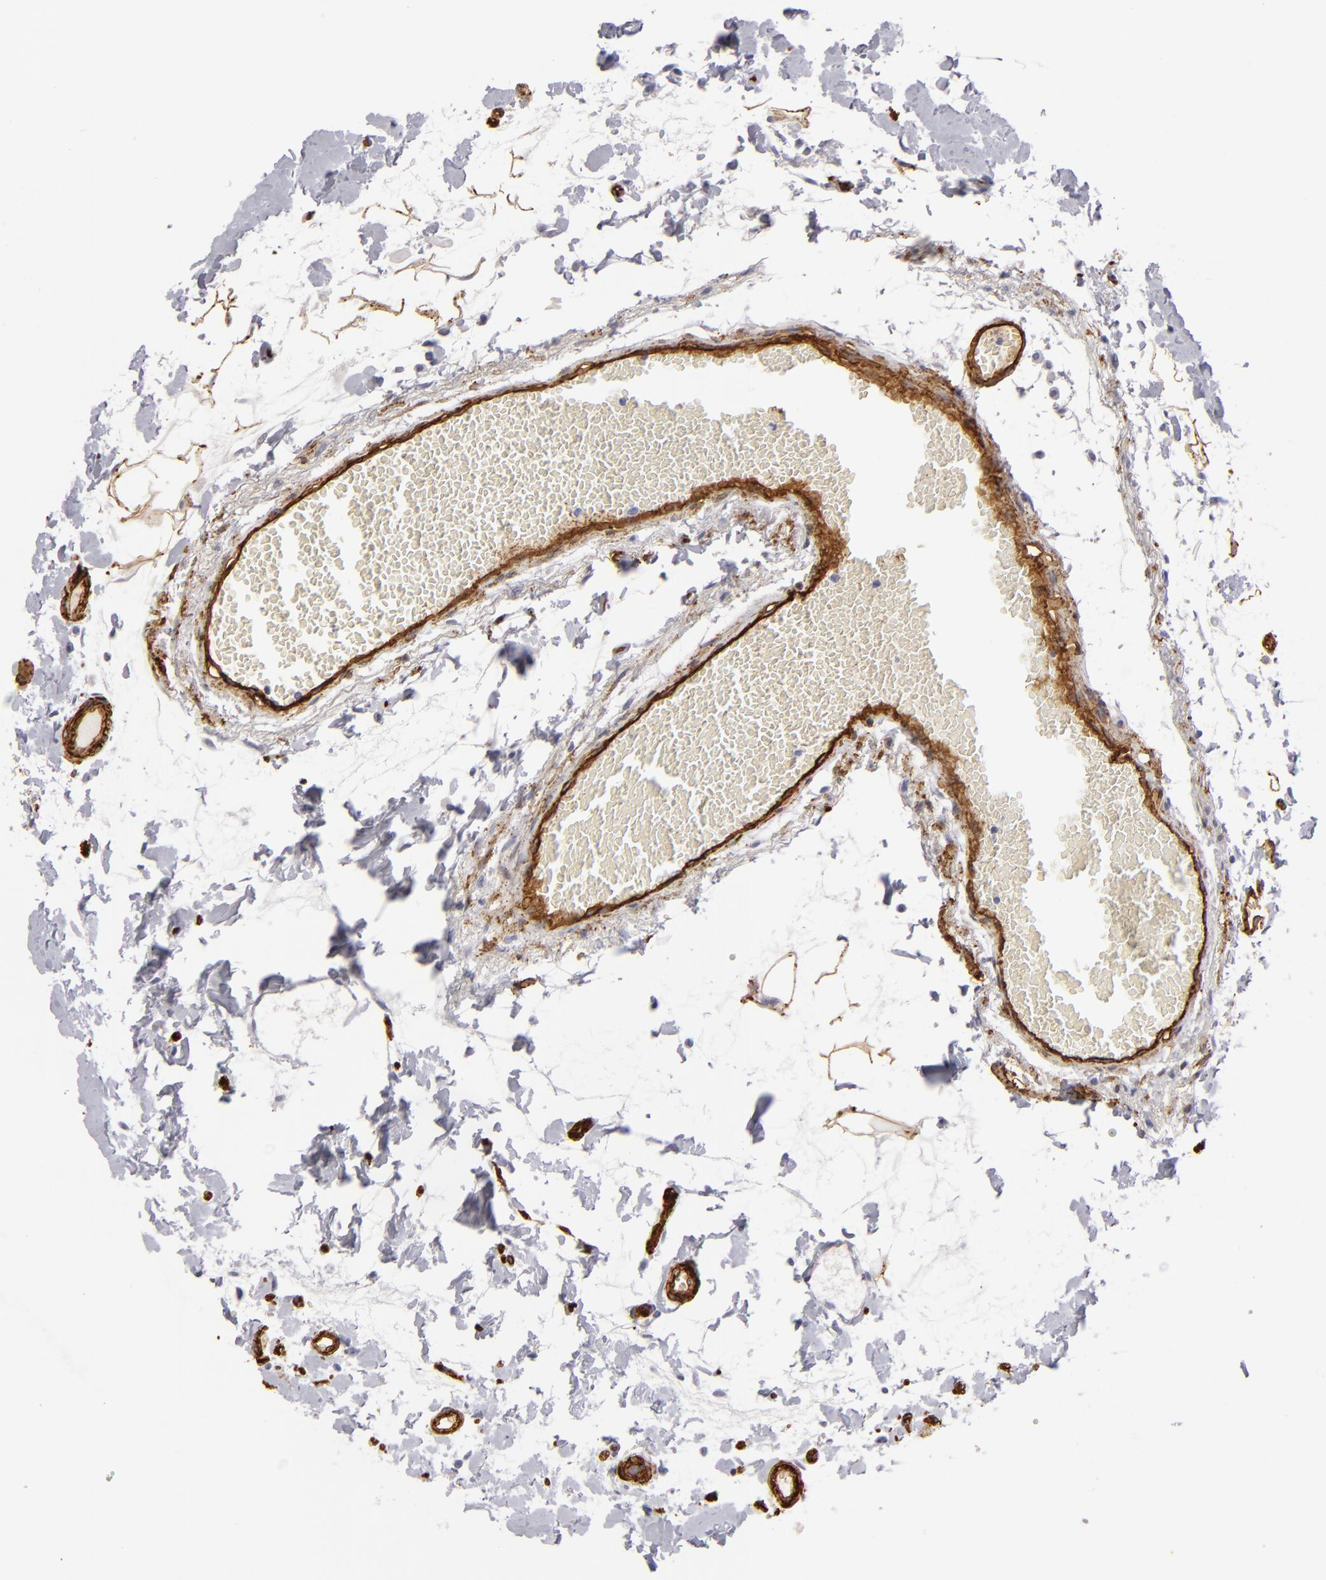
{"staining": {"intensity": "negative", "quantity": "none", "location": "none"}, "tissue": "small intestine", "cell_type": "Glandular cells", "image_type": "normal", "snomed": [{"axis": "morphology", "description": "Normal tissue, NOS"}, {"axis": "topography", "description": "Small intestine"}], "caption": "Photomicrograph shows no protein staining in glandular cells of normal small intestine.", "gene": "MCAM", "patient": {"sex": "female", "age": 61}}